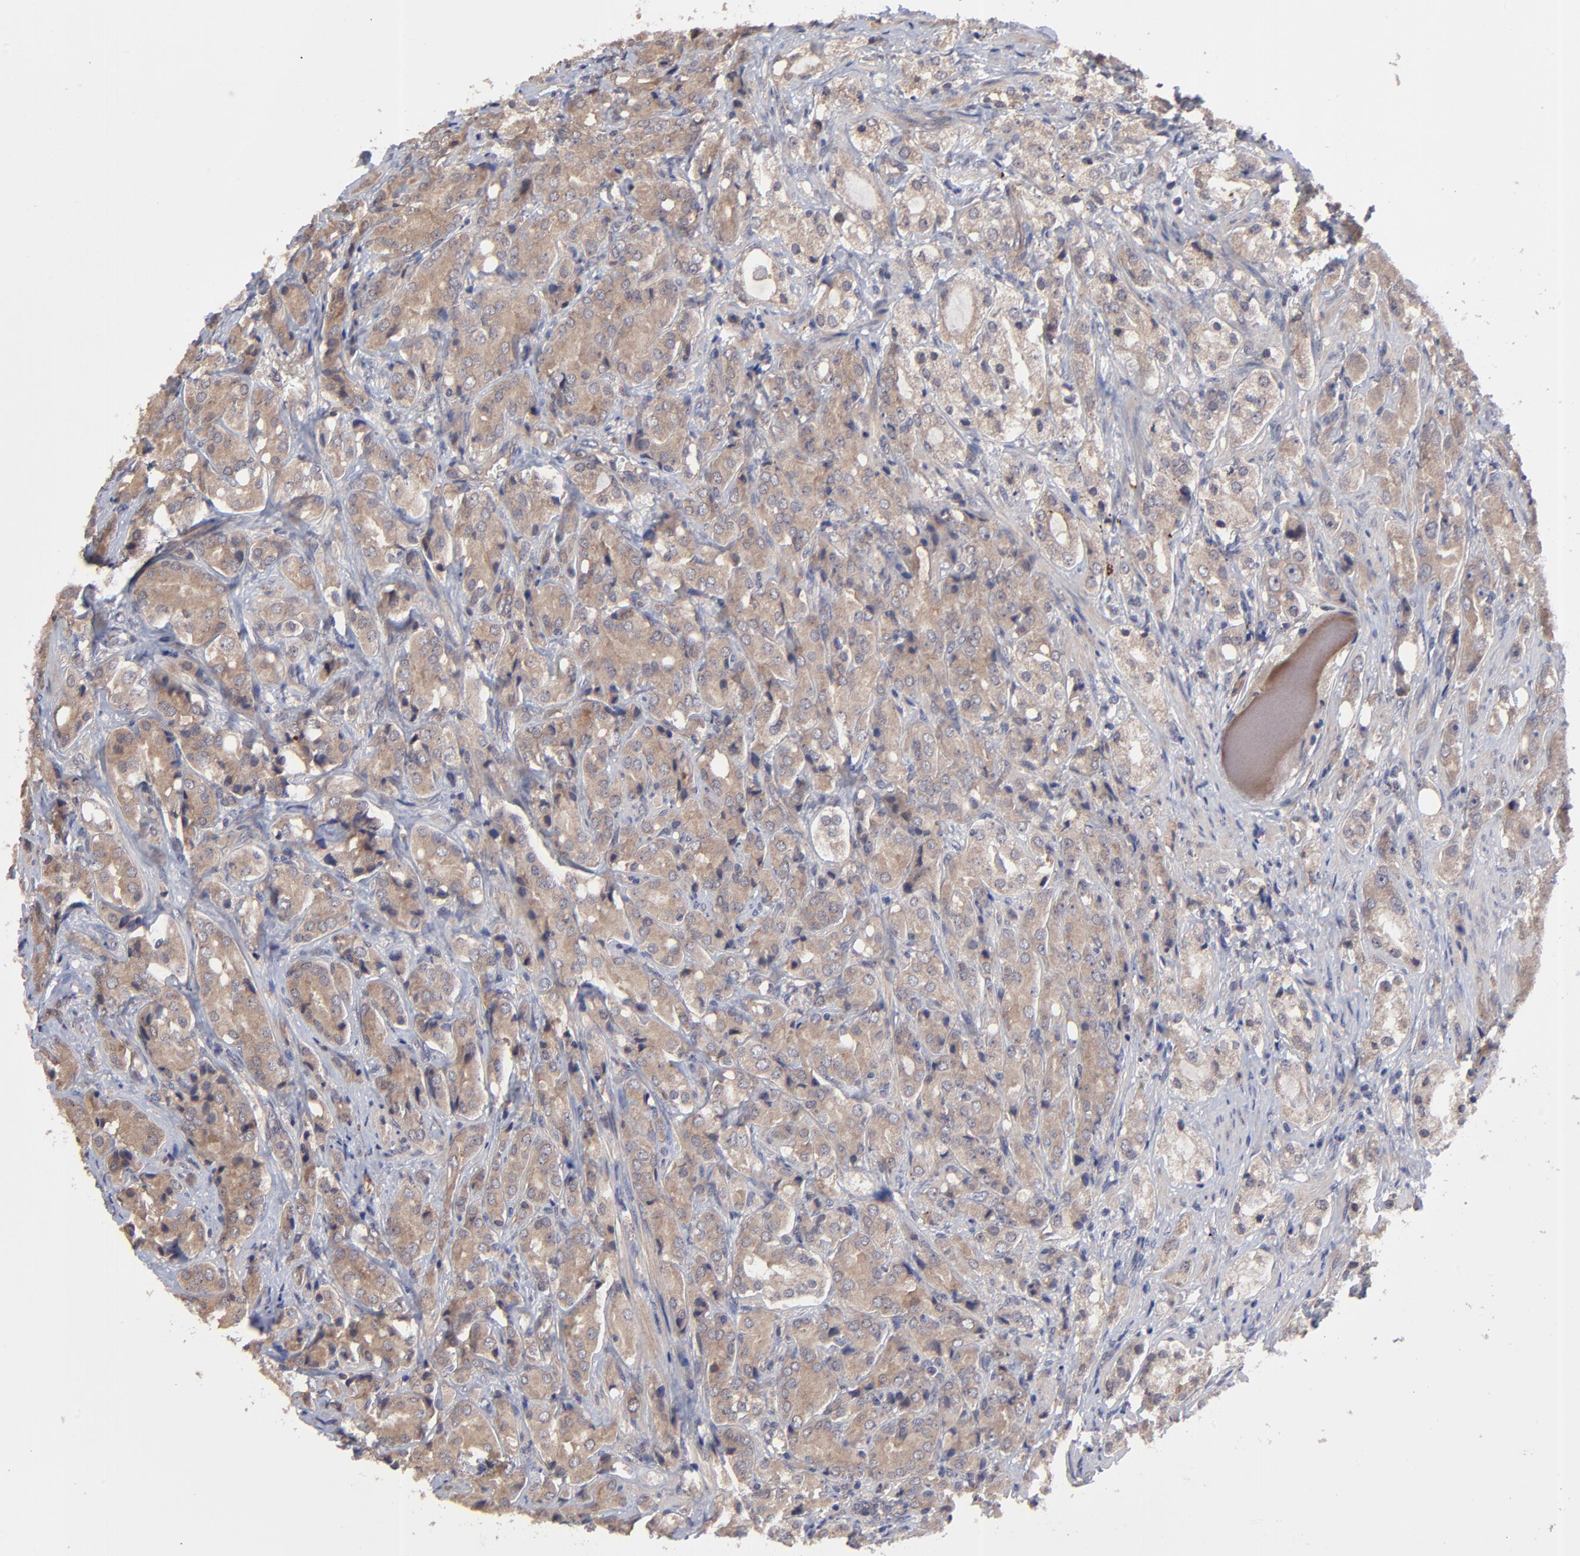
{"staining": {"intensity": "moderate", "quantity": ">75%", "location": "cytoplasmic/membranous"}, "tissue": "prostate cancer", "cell_type": "Tumor cells", "image_type": "cancer", "snomed": [{"axis": "morphology", "description": "Adenocarcinoma, High grade"}, {"axis": "topography", "description": "Prostate"}], "caption": "Immunohistochemical staining of human prostate cancer displays moderate cytoplasmic/membranous protein staining in about >75% of tumor cells. (DAB = brown stain, brightfield microscopy at high magnification).", "gene": "ZNF780B", "patient": {"sex": "male", "age": 68}}